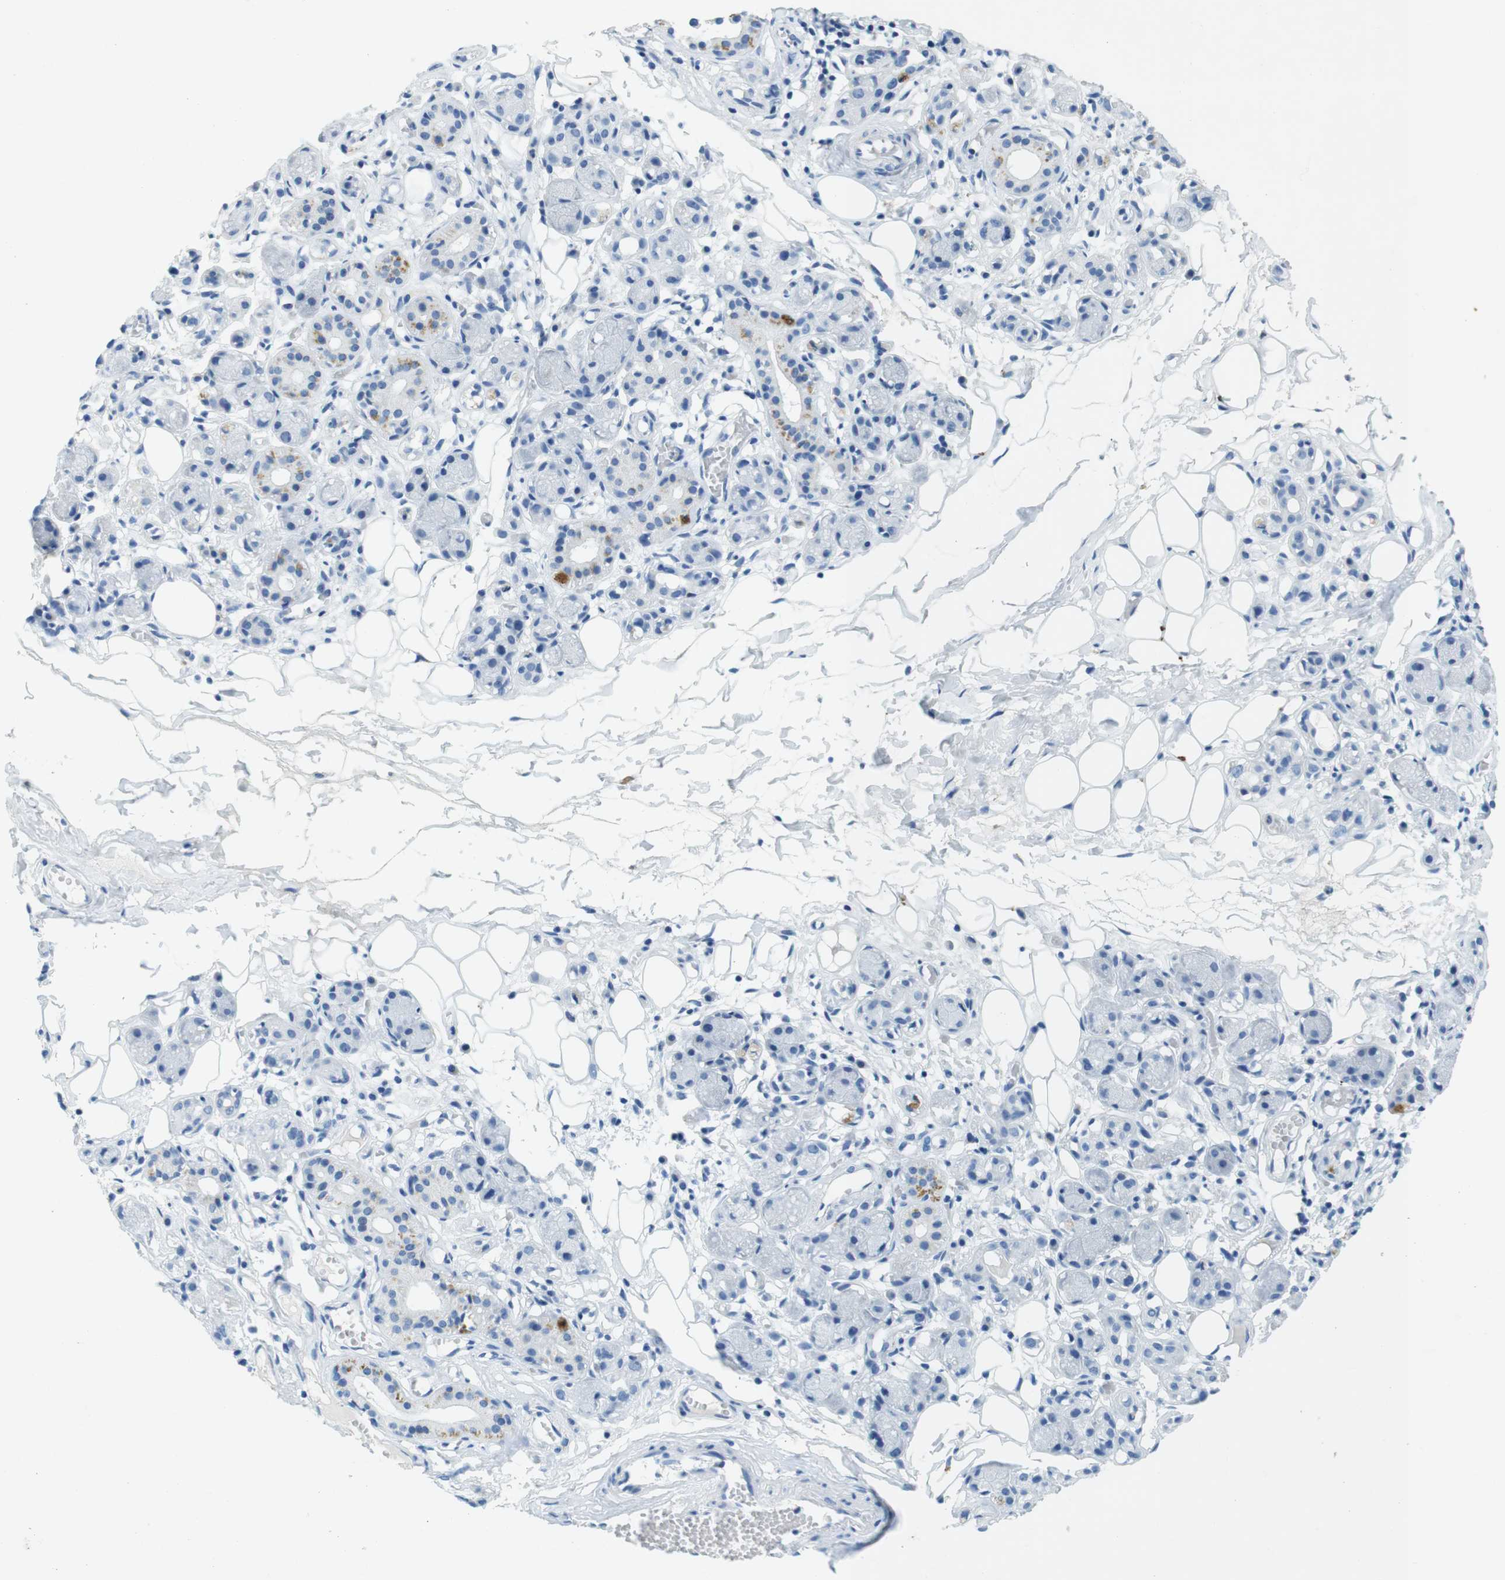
{"staining": {"intensity": "negative", "quantity": "none", "location": "none"}, "tissue": "adipose tissue", "cell_type": "Adipocytes", "image_type": "normal", "snomed": [{"axis": "morphology", "description": "Normal tissue, NOS"}, {"axis": "morphology", "description": "Inflammation, NOS"}, {"axis": "topography", "description": "Vascular tissue"}, {"axis": "topography", "description": "Salivary gland"}], "caption": "Immunohistochemical staining of normal human adipose tissue displays no significant positivity in adipocytes. (Immunohistochemistry, brightfield microscopy, high magnification).", "gene": "CD320", "patient": {"sex": "female", "age": 75}}